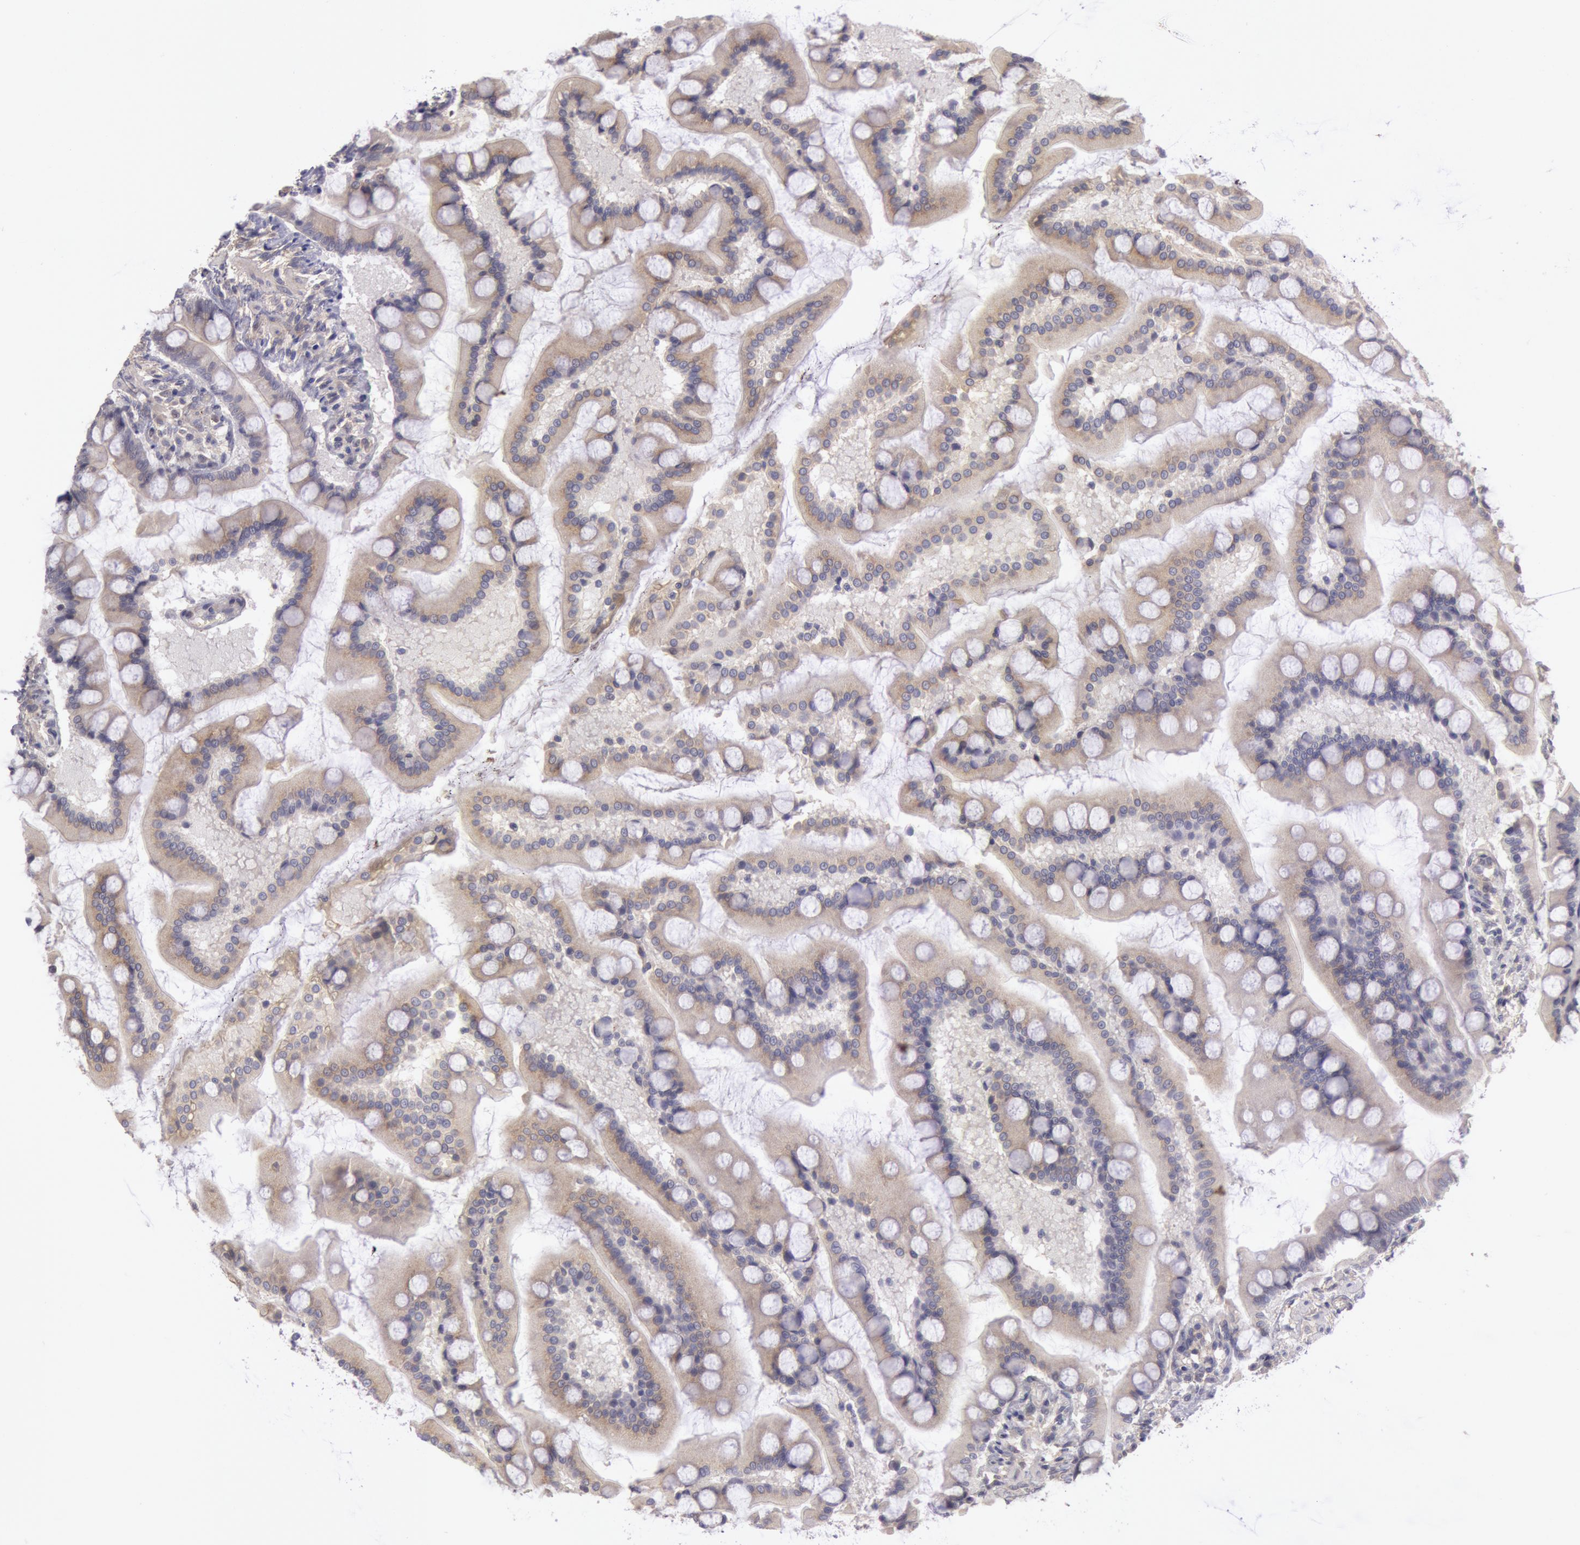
{"staining": {"intensity": "negative", "quantity": "none", "location": "none"}, "tissue": "small intestine", "cell_type": "Glandular cells", "image_type": "normal", "snomed": [{"axis": "morphology", "description": "Normal tissue, NOS"}, {"axis": "topography", "description": "Small intestine"}], "caption": "IHC of benign small intestine exhibits no positivity in glandular cells.", "gene": "AMOTL1", "patient": {"sex": "male", "age": 41}}